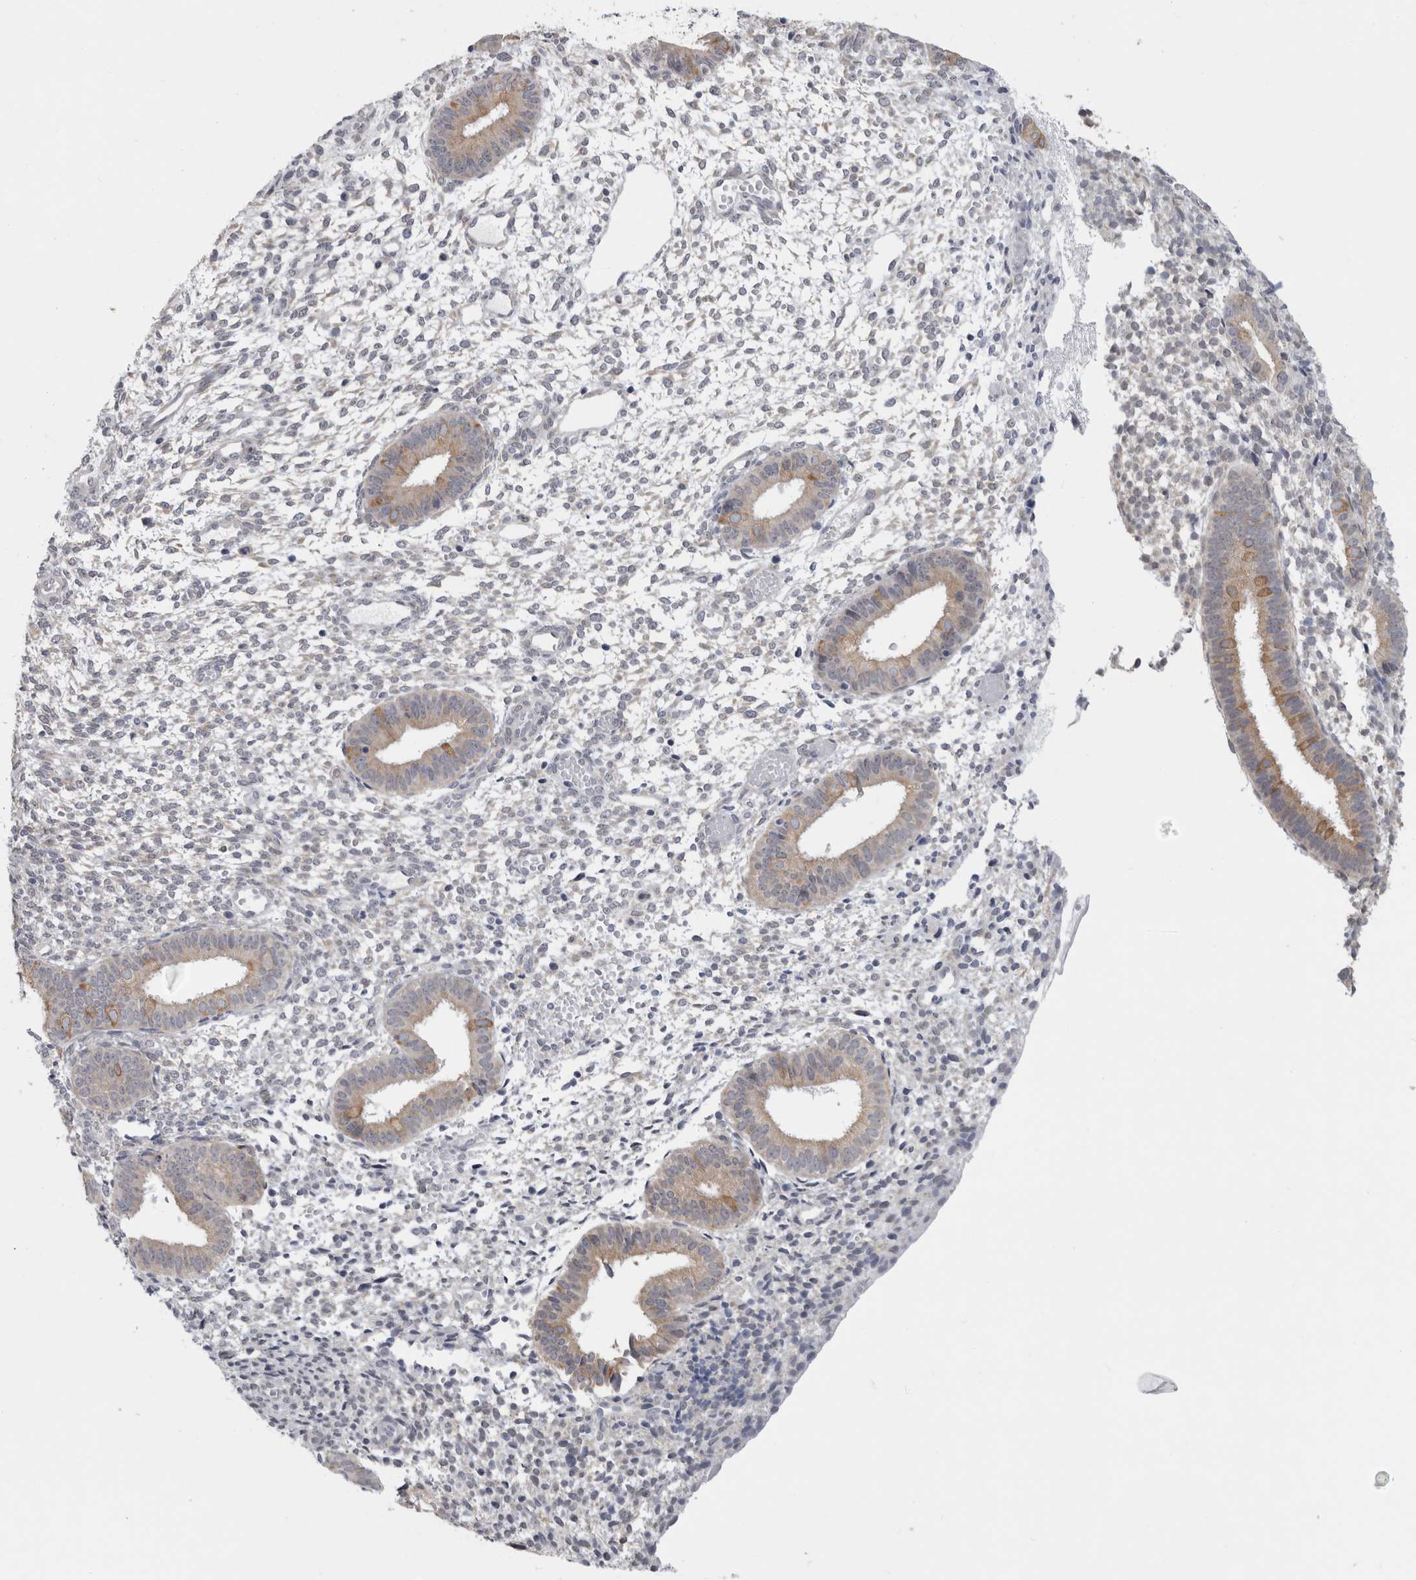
{"staining": {"intensity": "negative", "quantity": "none", "location": "none"}, "tissue": "endometrium", "cell_type": "Cells in endometrial stroma", "image_type": "normal", "snomed": [{"axis": "morphology", "description": "Normal tissue, NOS"}, {"axis": "topography", "description": "Endometrium"}], "caption": "Immunohistochemical staining of unremarkable endometrium displays no significant staining in cells in endometrial stroma.", "gene": "TMEM242", "patient": {"sex": "female", "age": 46}}